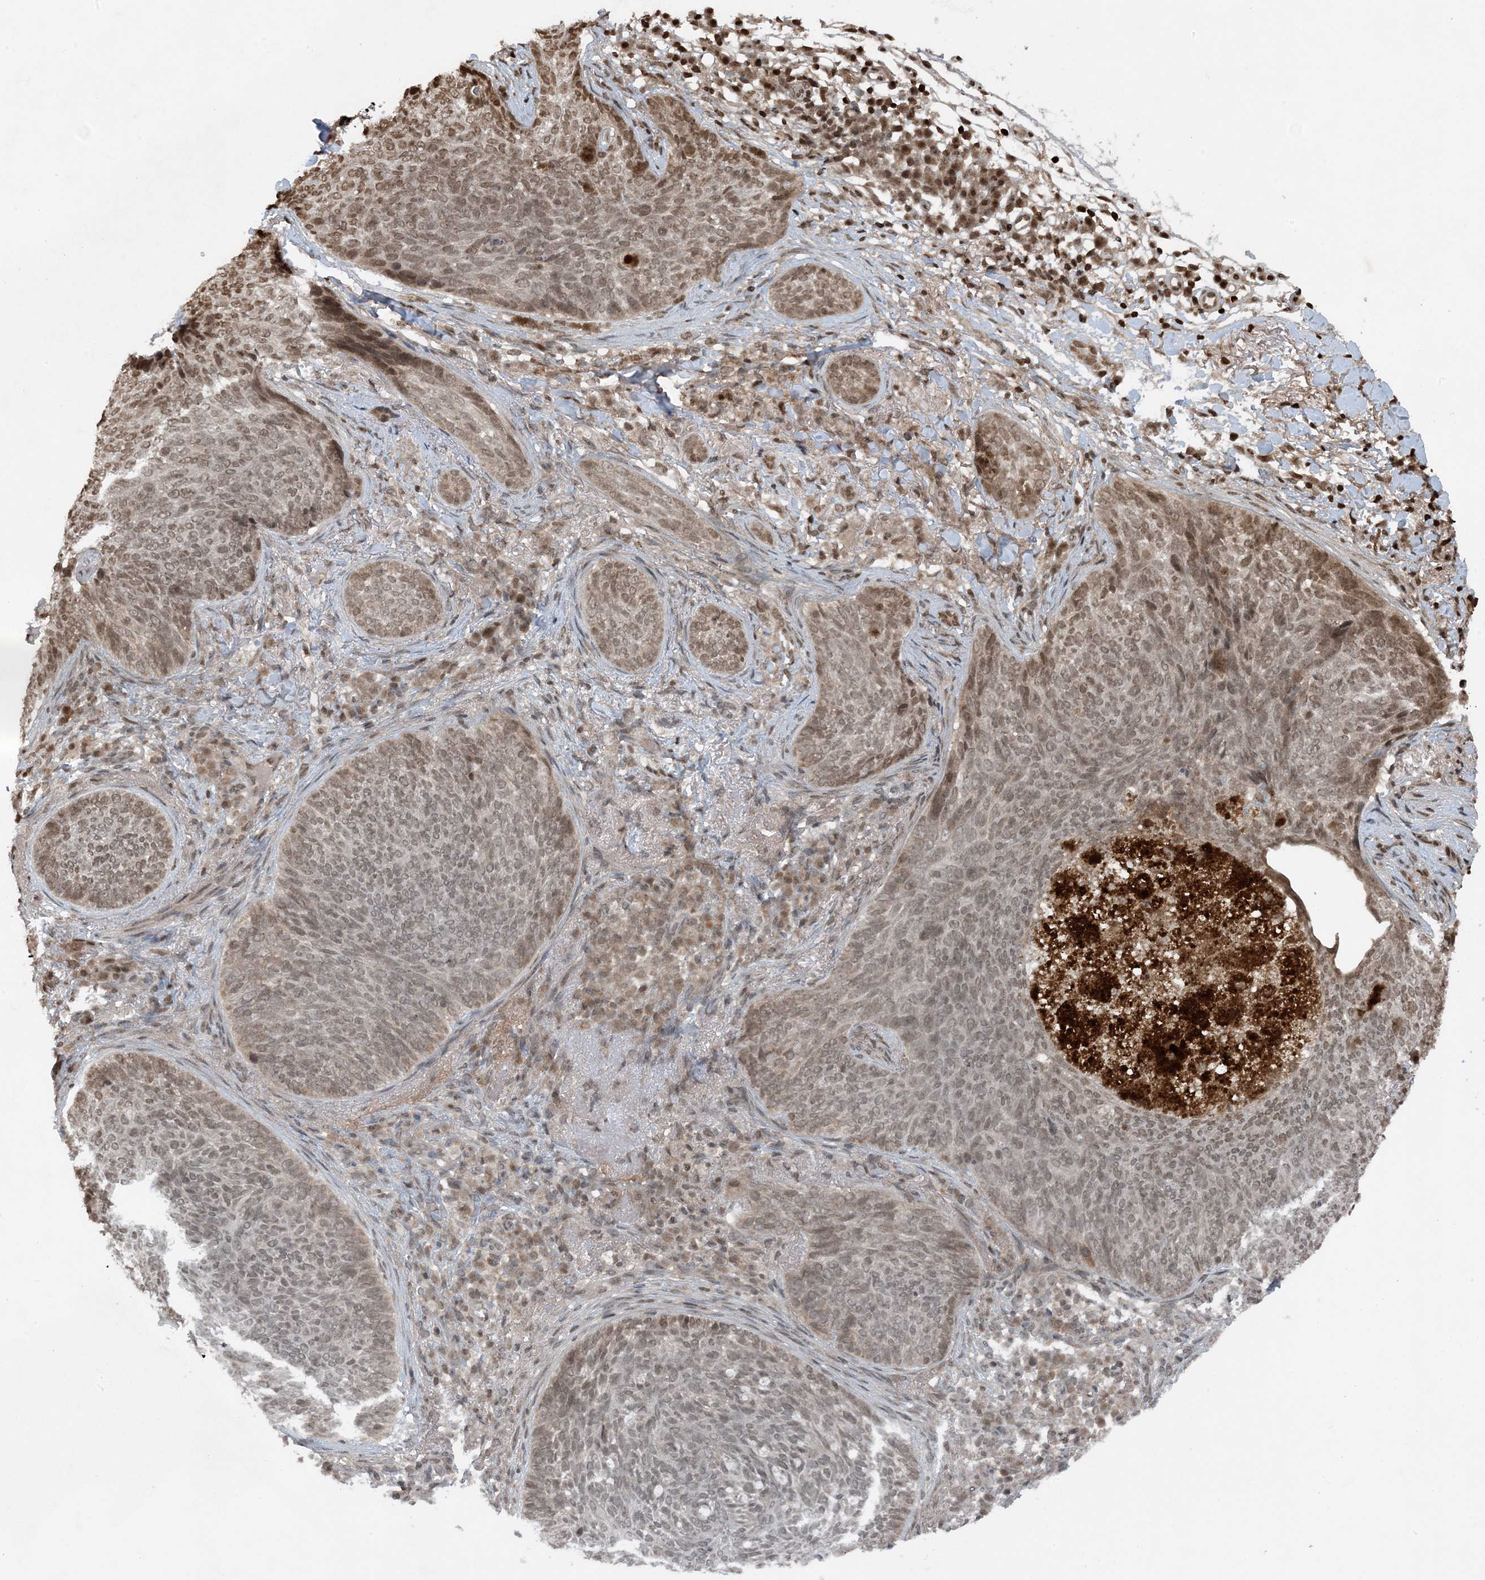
{"staining": {"intensity": "moderate", "quantity": "<25%", "location": "nuclear"}, "tissue": "skin cancer", "cell_type": "Tumor cells", "image_type": "cancer", "snomed": [{"axis": "morphology", "description": "Basal cell carcinoma"}, {"axis": "topography", "description": "Skin"}], "caption": "Protein staining by immunohistochemistry shows moderate nuclear expression in approximately <25% of tumor cells in skin cancer. Ihc stains the protein of interest in brown and the nuclei are stained blue.", "gene": "ZFAND2B", "patient": {"sex": "male", "age": 85}}